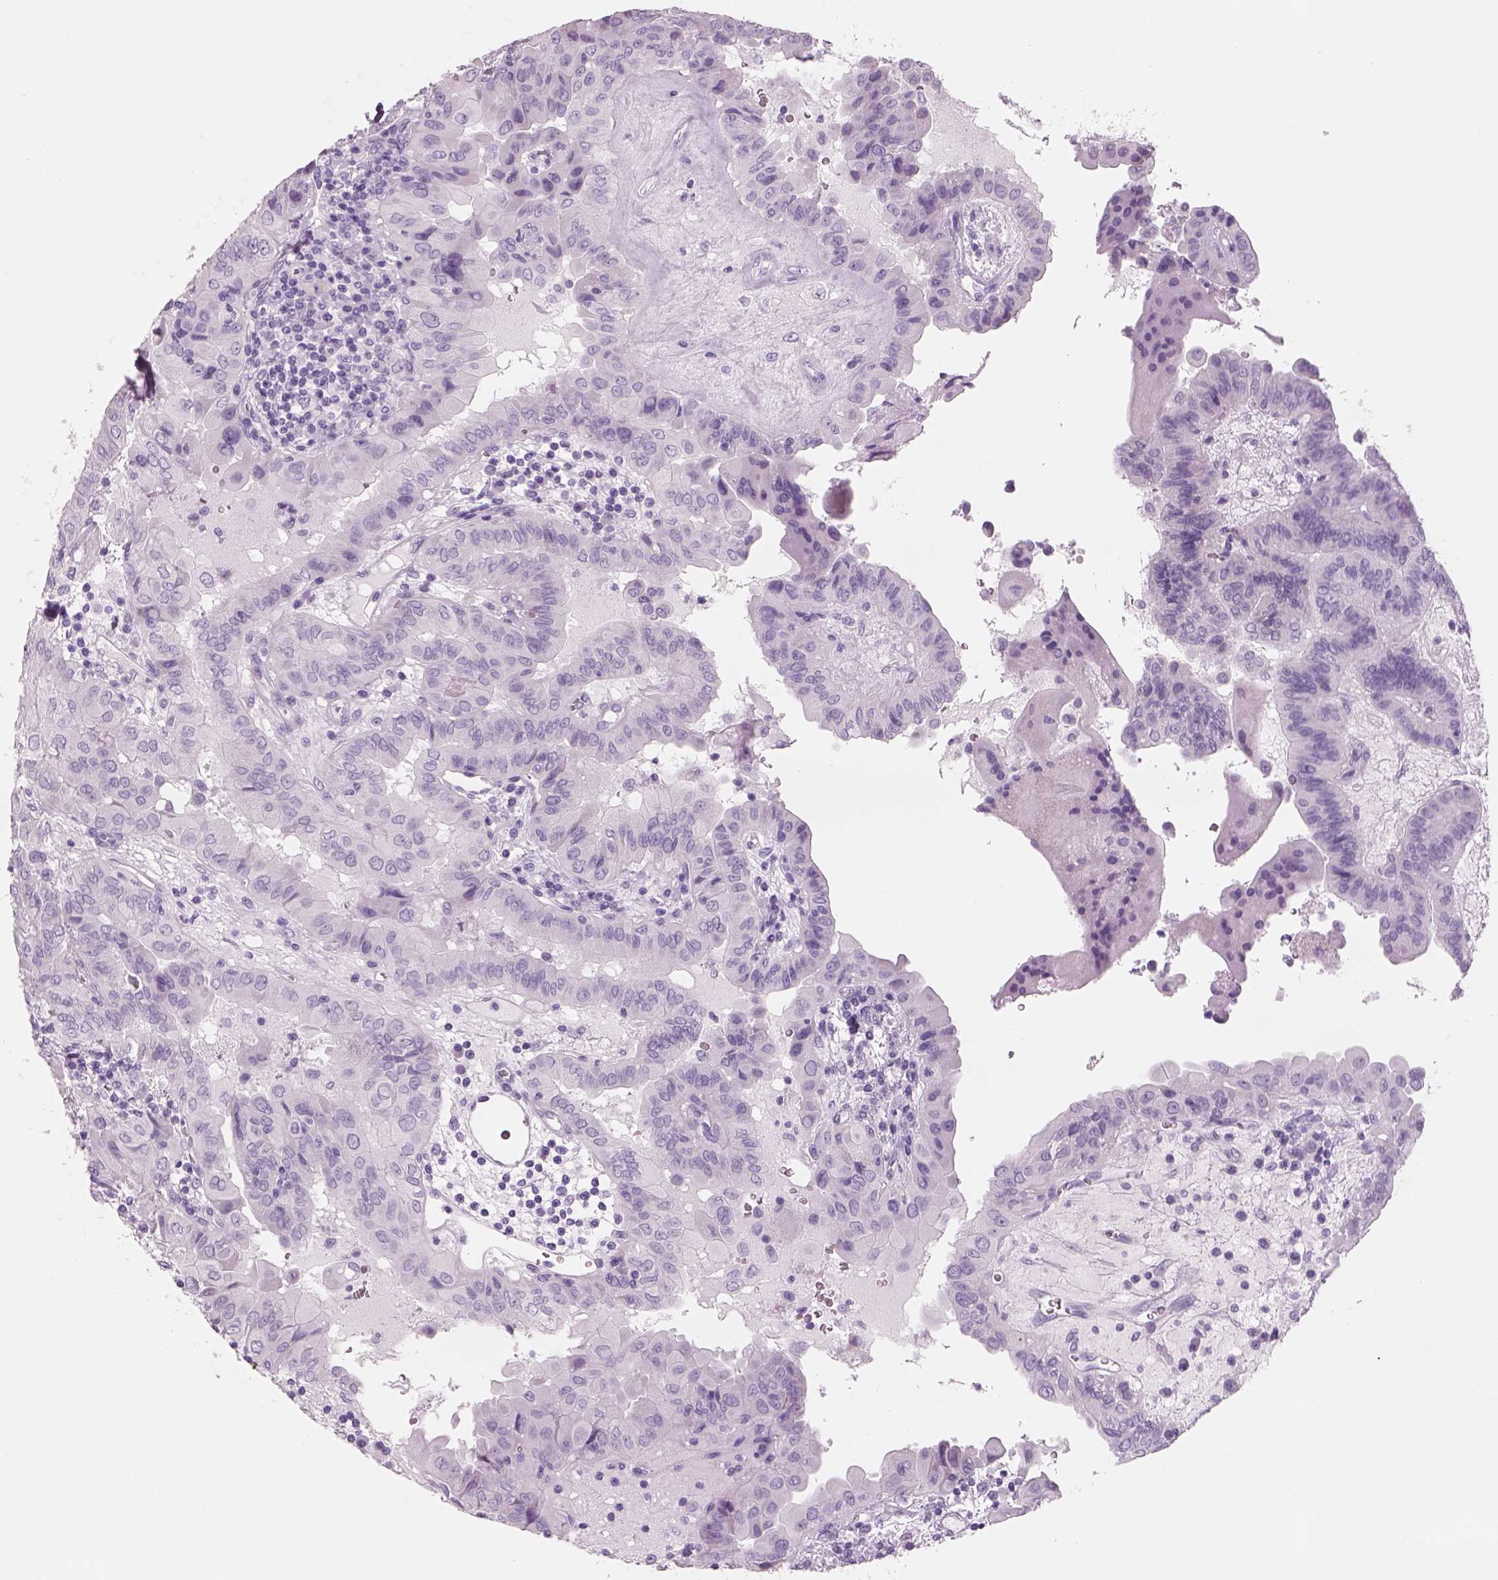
{"staining": {"intensity": "negative", "quantity": "none", "location": "none"}, "tissue": "thyroid cancer", "cell_type": "Tumor cells", "image_type": "cancer", "snomed": [{"axis": "morphology", "description": "Papillary adenocarcinoma, NOS"}, {"axis": "topography", "description": "Thyroid gland"}], "caption": "The histopathology image displays no staining of tumor cells in thyroid cancer (papillary adenocarcinoma).", "gene": "RHO", "patient": {"sex": "female", "age": 37}}